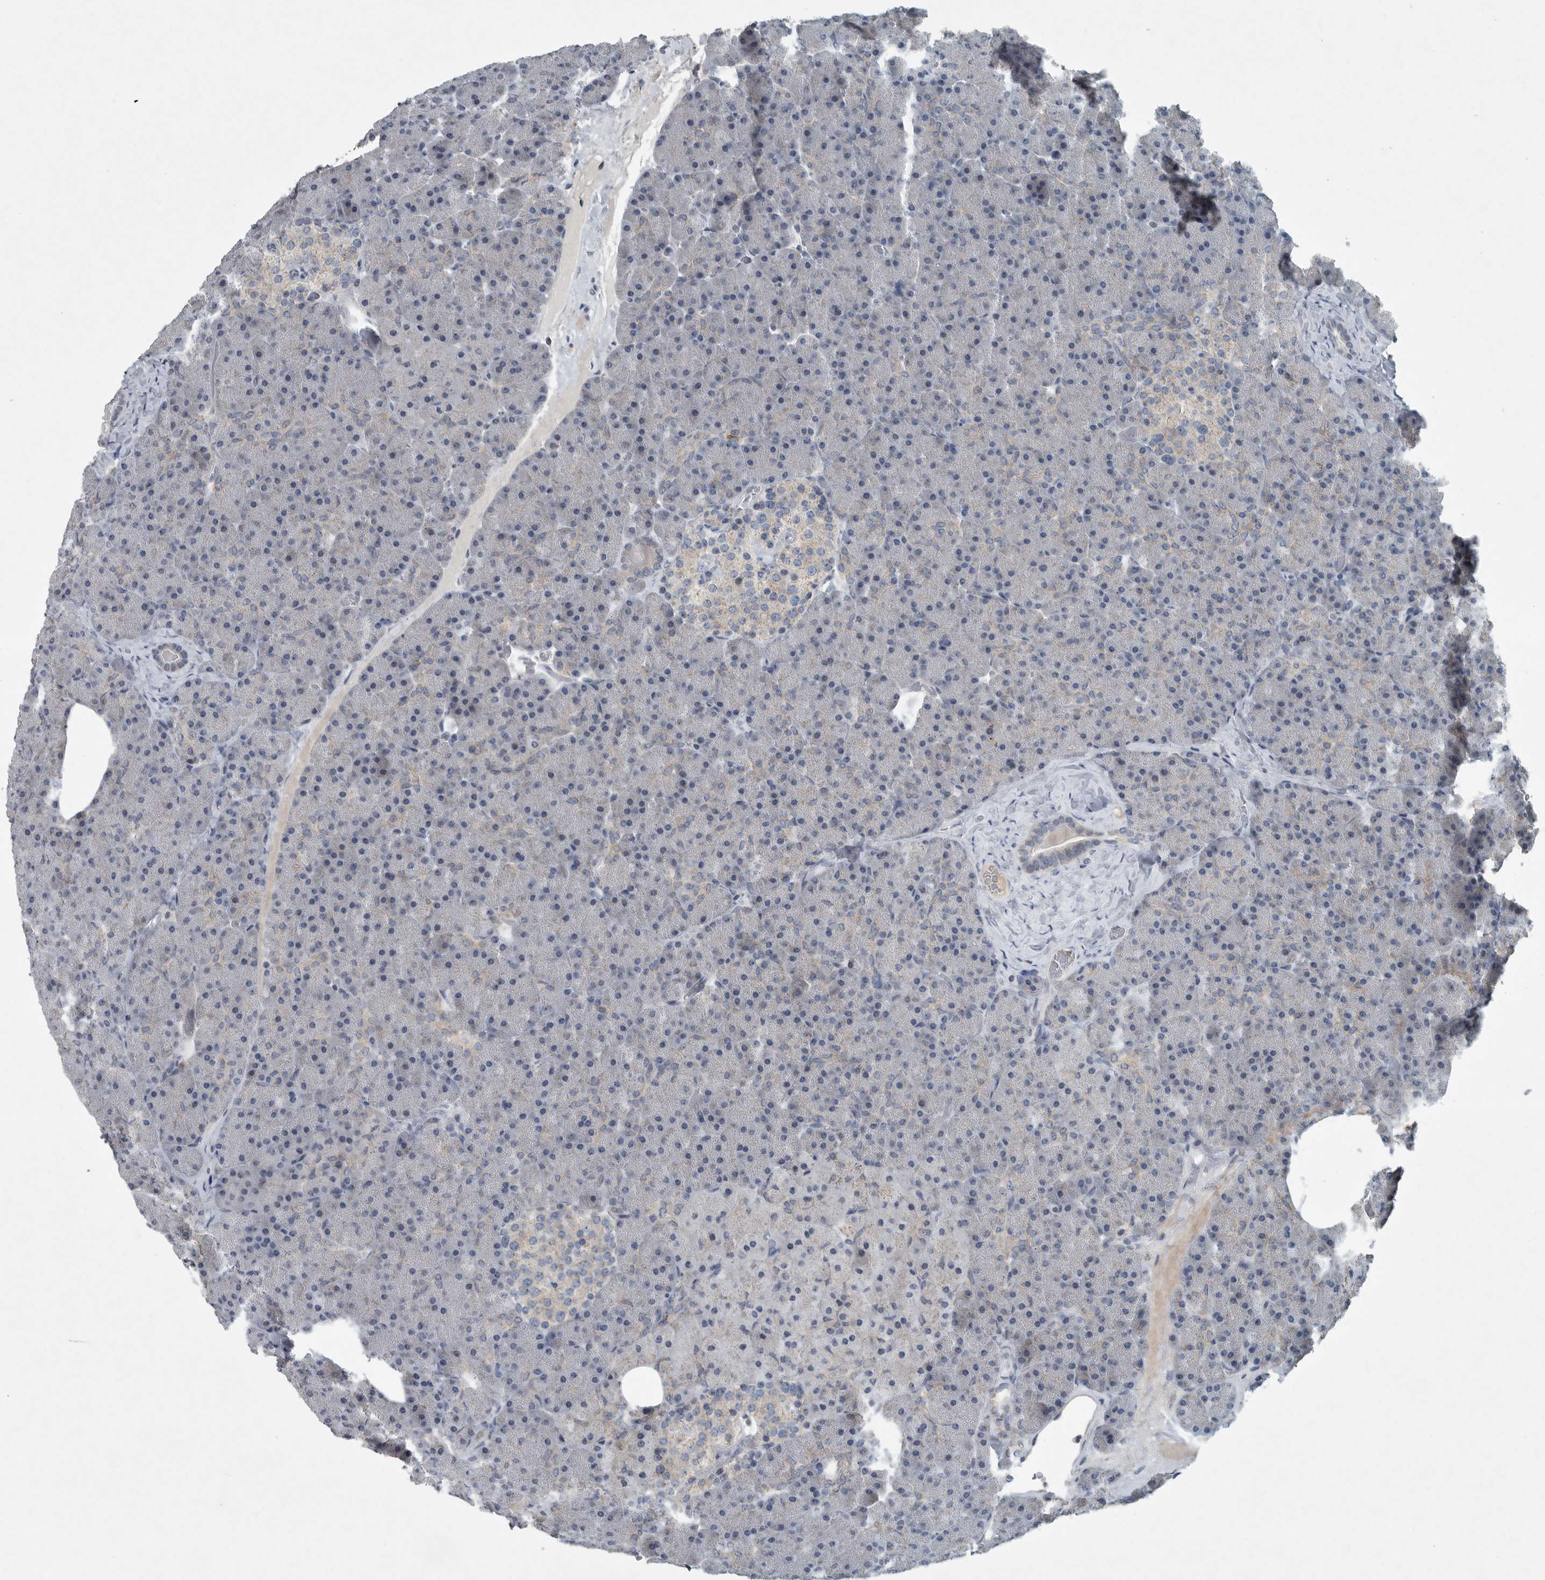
{"staining": {"intensity": "moderate", "quantity": "<25%", "location": "cytoplasmic/membranous"}, "tissue": "pancreas", "cell_type": "Exocrine glandular cells", "image_type": "normal", "snomed": [{"axis": "morphology", "description": "Normal tissue, NOS"}, {"axis": "morphology", "description": "Carcinoid, malignant, NOS"}, {"axis": "topography", "description": "Pancreas"}], "caption": "IHC of unremarkable pancreas reveals low levels of moderate cytoplasmic/membranous positivity in about <25% of exocrine glandular cells.", "gene": "MPP3", "patient": {"sex": "female", "age": 35}}